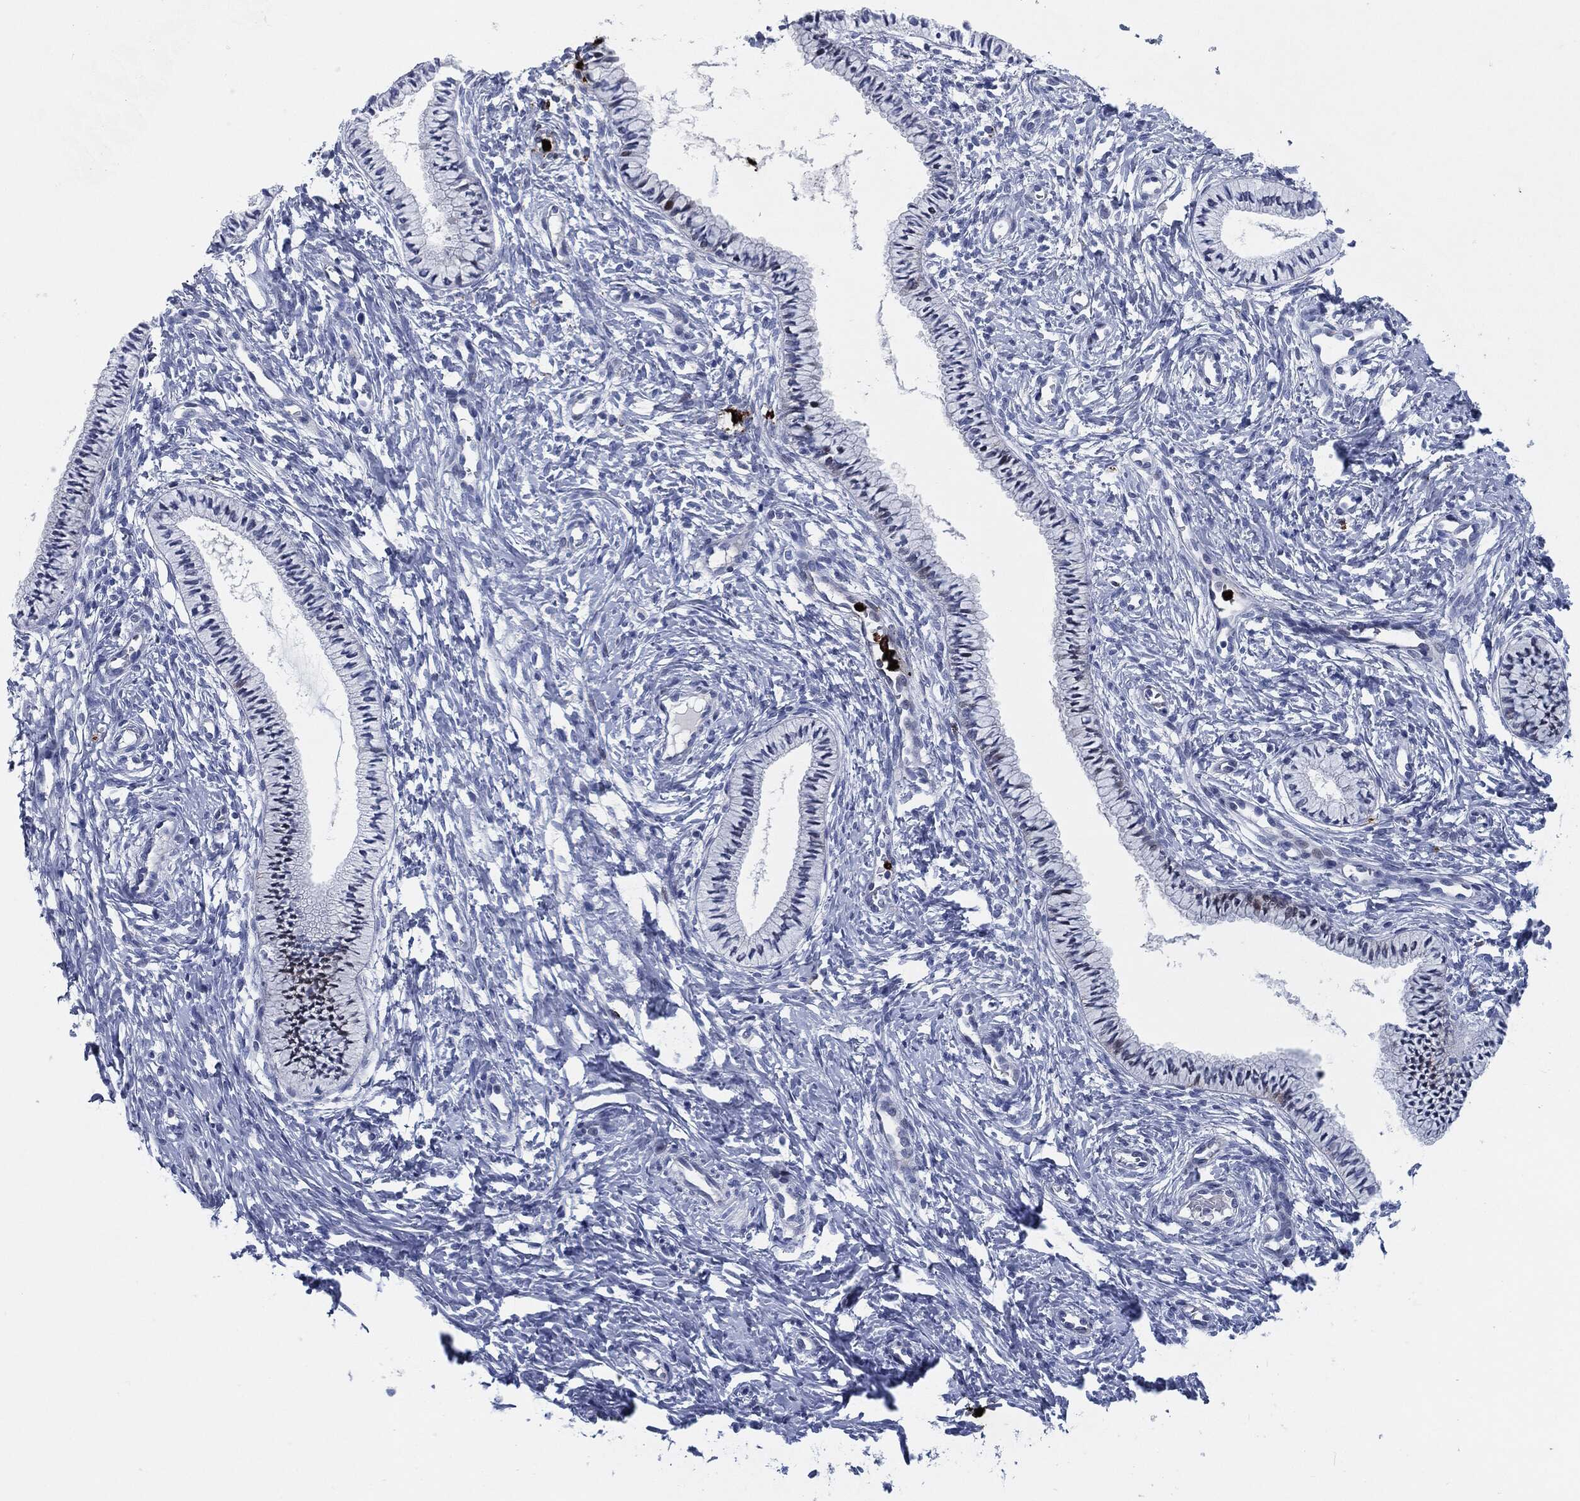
{"staining": {"intensity": "negative", "quantity": "none", "location": "none"}, "tissue": "cervix", "cell_type": "Glandular cells", "image_type": "normal", "snomed": [{"axis": "morphology", "description": "Normal tissue, NOS"}, {"axis": "topography", "description": "Cervix"}], "caption": "An immunohistochemistry (IHC) micrograph of benign cervix is shown. There is no staining in glandular cells of cervix.", "gene": "MPO", "patient": {"sex": "female", "age": 39}}